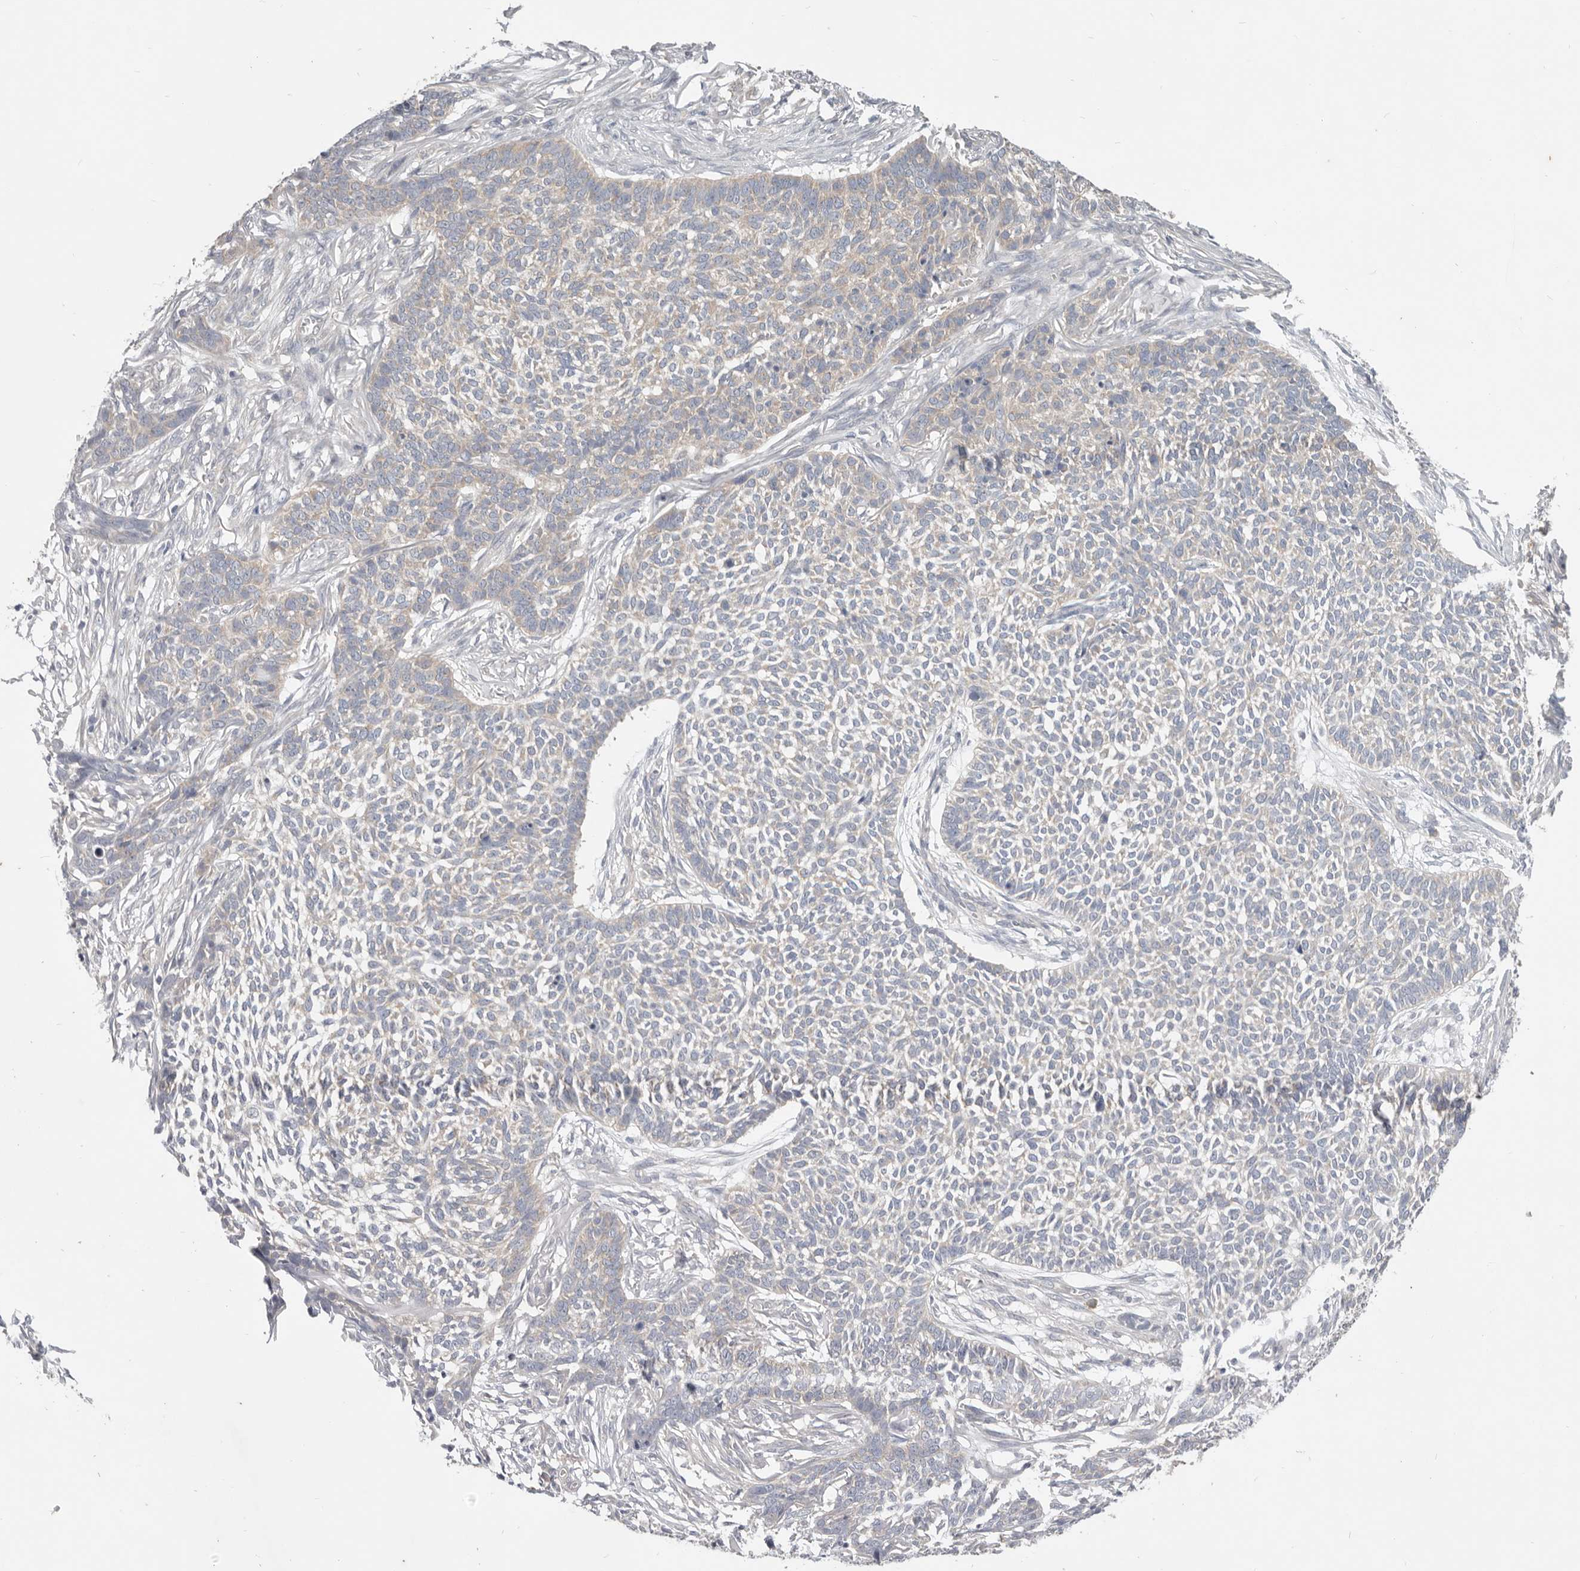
{"staining": {"intensity": "weak", "quantity": "<25%", "location": "cytoplasmic/membranous"}, "tissue": "skin cancer", "cell_type": "Tumor cells", "image_type": "cancer", "snomed": [{"axis": "morphology", "description": "Basal cell carcinoma"}, {"axis": "topography", "description": "Skin"}], "caption": "The immunohistochemistry image has no significant staining in tumor cells of skin cancer tissue.", "gene": "WDR77", "patient": {"sex": "male", "age": 85}}